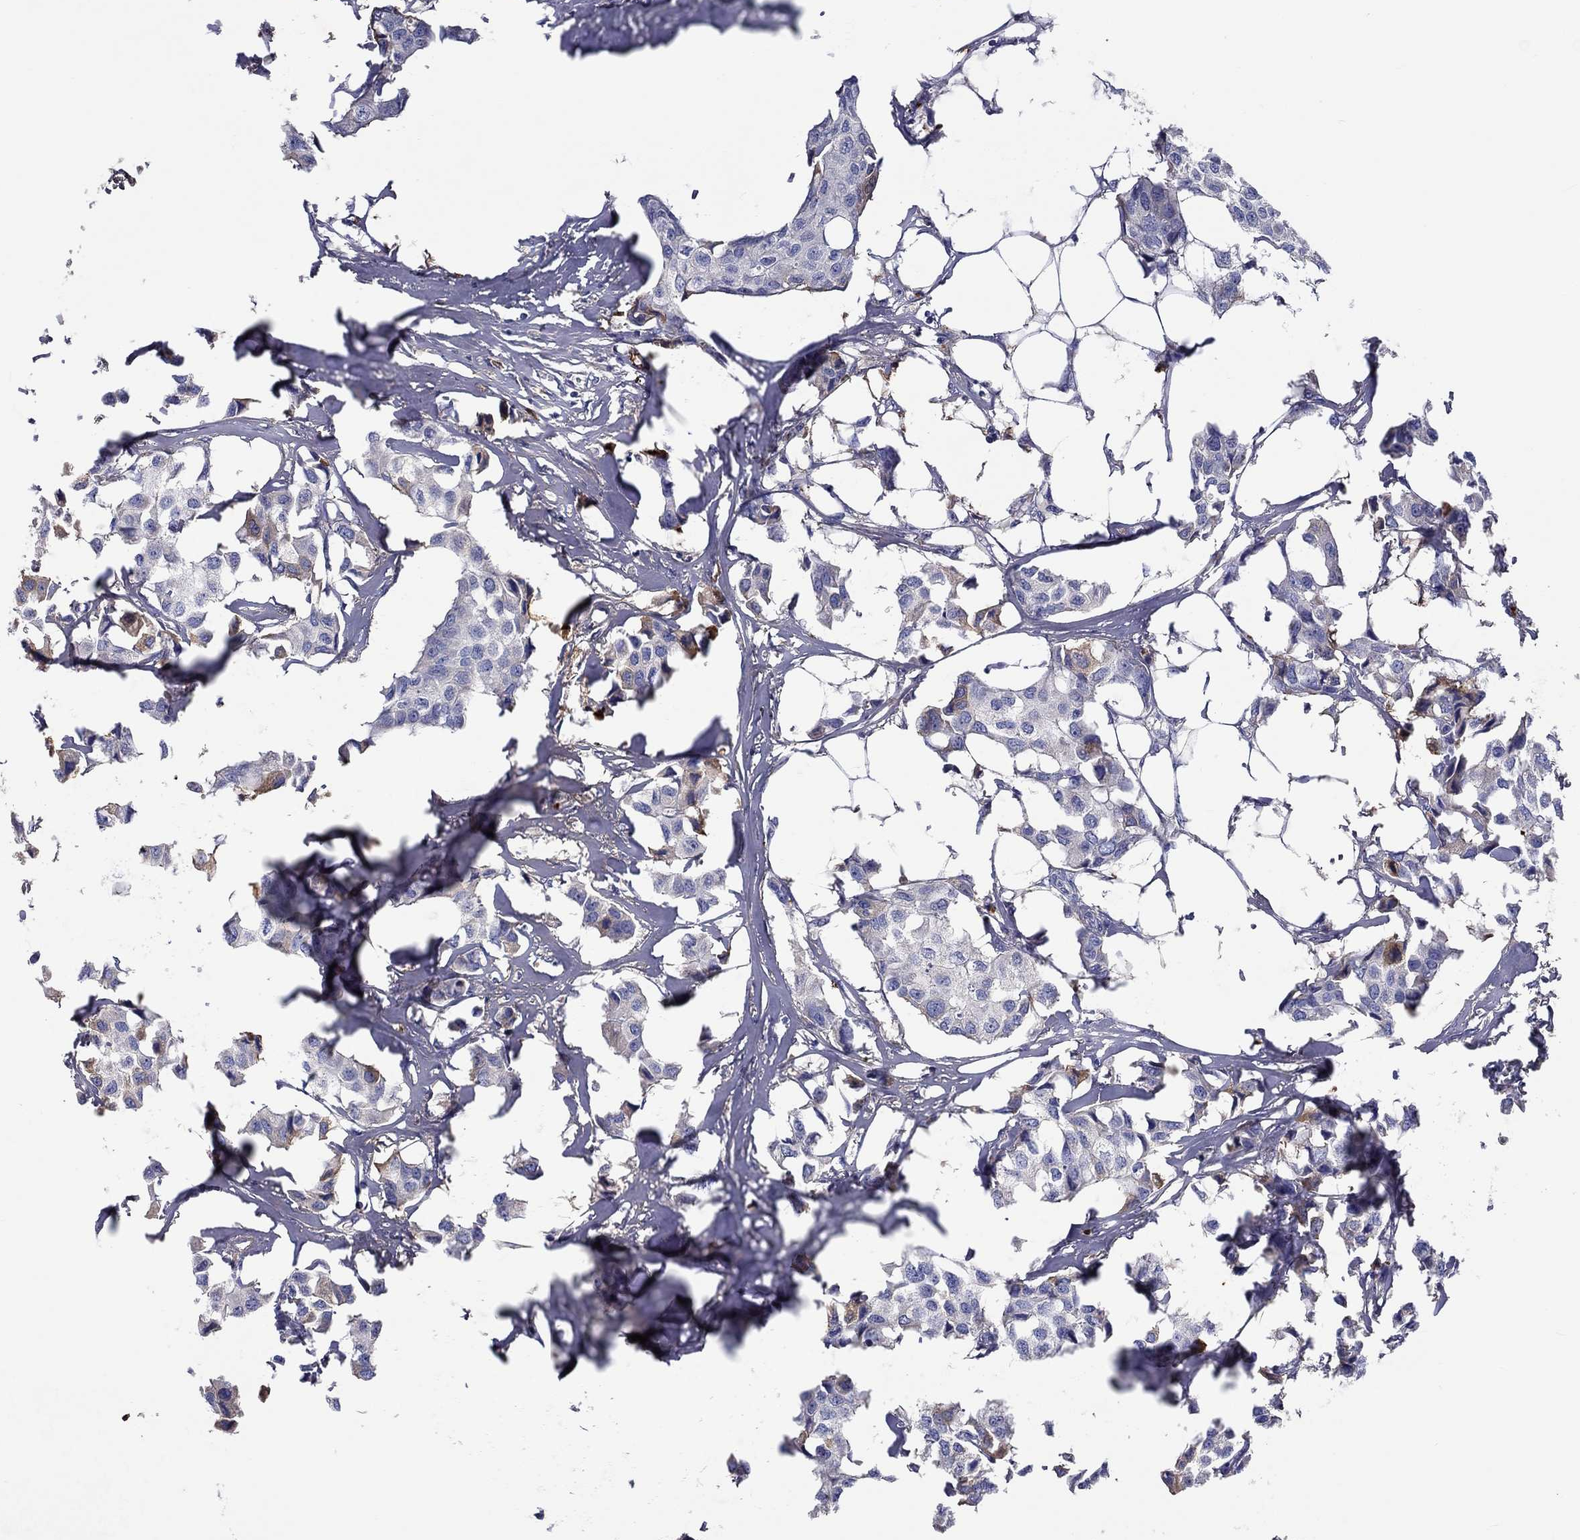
{"staining": {"intensity": "negative", "quantity": "none", "location": "none"}, "tissue": "breast cancer", "cell_type": "Tumor cells", "image_type": "cancer", "snomed": [{"axis": "morphology", "description": "Duct carcinoma"}, {"axis": "topography", "description": "Breast"}], "caption": "The IHC histopathology image has no significant positivity in tumor cells of infiltrating ductal carcinoma (breast) tissue.", "gene": "TGFBI", "patient": {"sex": "female", "age": 80}}